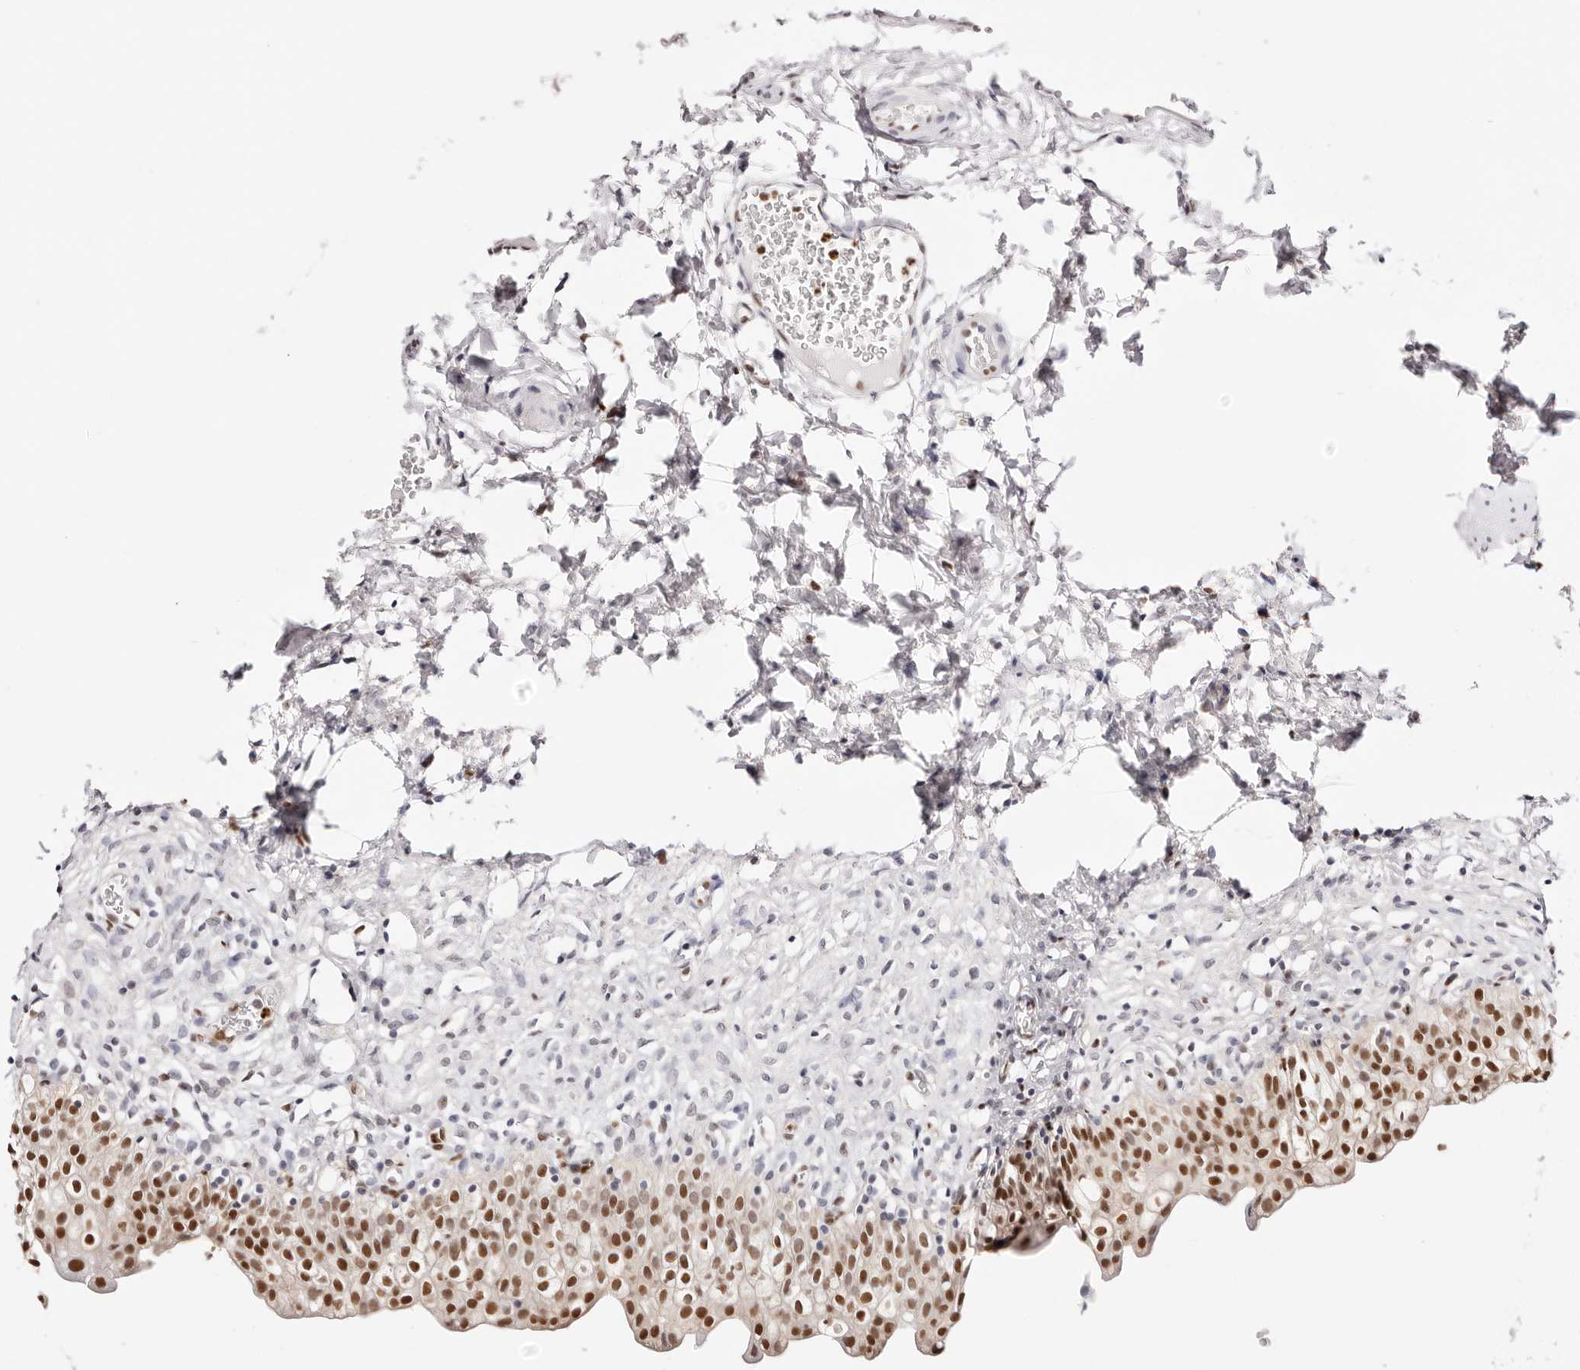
{"staining": {"intensity": "strong", "quantity": ">75%", "location": "nuclear"}, "tissue": "urinary bladder", "cell_type": "Urothelial cells", "image_type": "normal", "snomed": [{"axis": "morphology", "description": "Normal tissue, NOS"}, {"axis": "topography", "description": "Urinary bladder"}], "caption": "This photomicrograph shows benign urinary bladder stained with IHC to label a protein in brown. The nuclear of urothelial cells show strong positivity for the protein. Nuclei are counter-stained blue.", "gene": "TKT", "patient": {"sex": "male", "age": 55}}